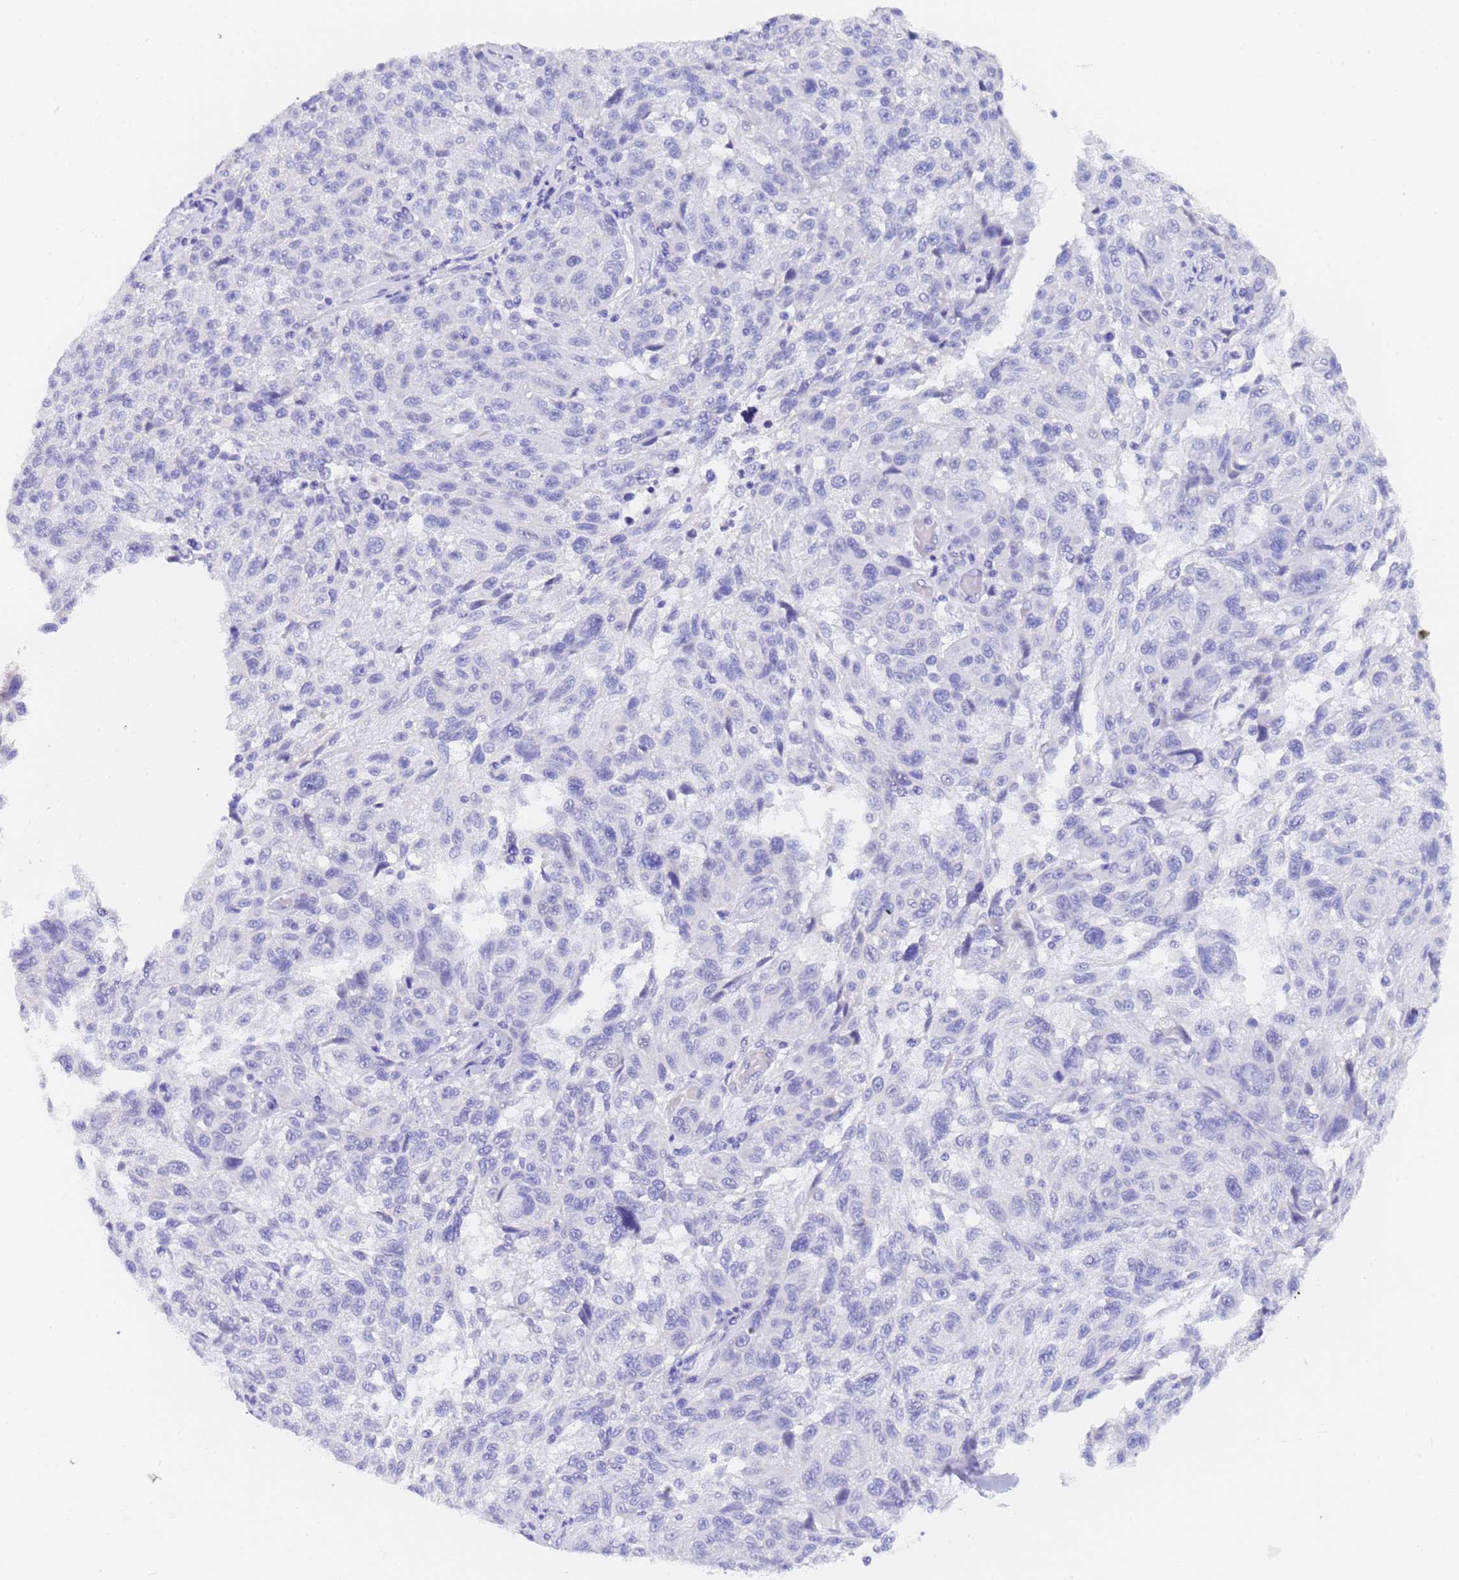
{"staining": {"intensity": "negative", "quantity": "none", "location": "none"}, "tissue": "melanoma", "cell_type": "Tumor cells", "image_type": "cancer", "snomed": [{"axis": "morphology", "description": "Malignant melanoma, NOS"}, {"axis": "topography", "description": "Skin"}], "caption": "An image of malignant melanoma stained for a protein reveals no brown staining in tumor cells.", "gene": "GABRA1", "patient": {"sex": "male", "age": 53}}